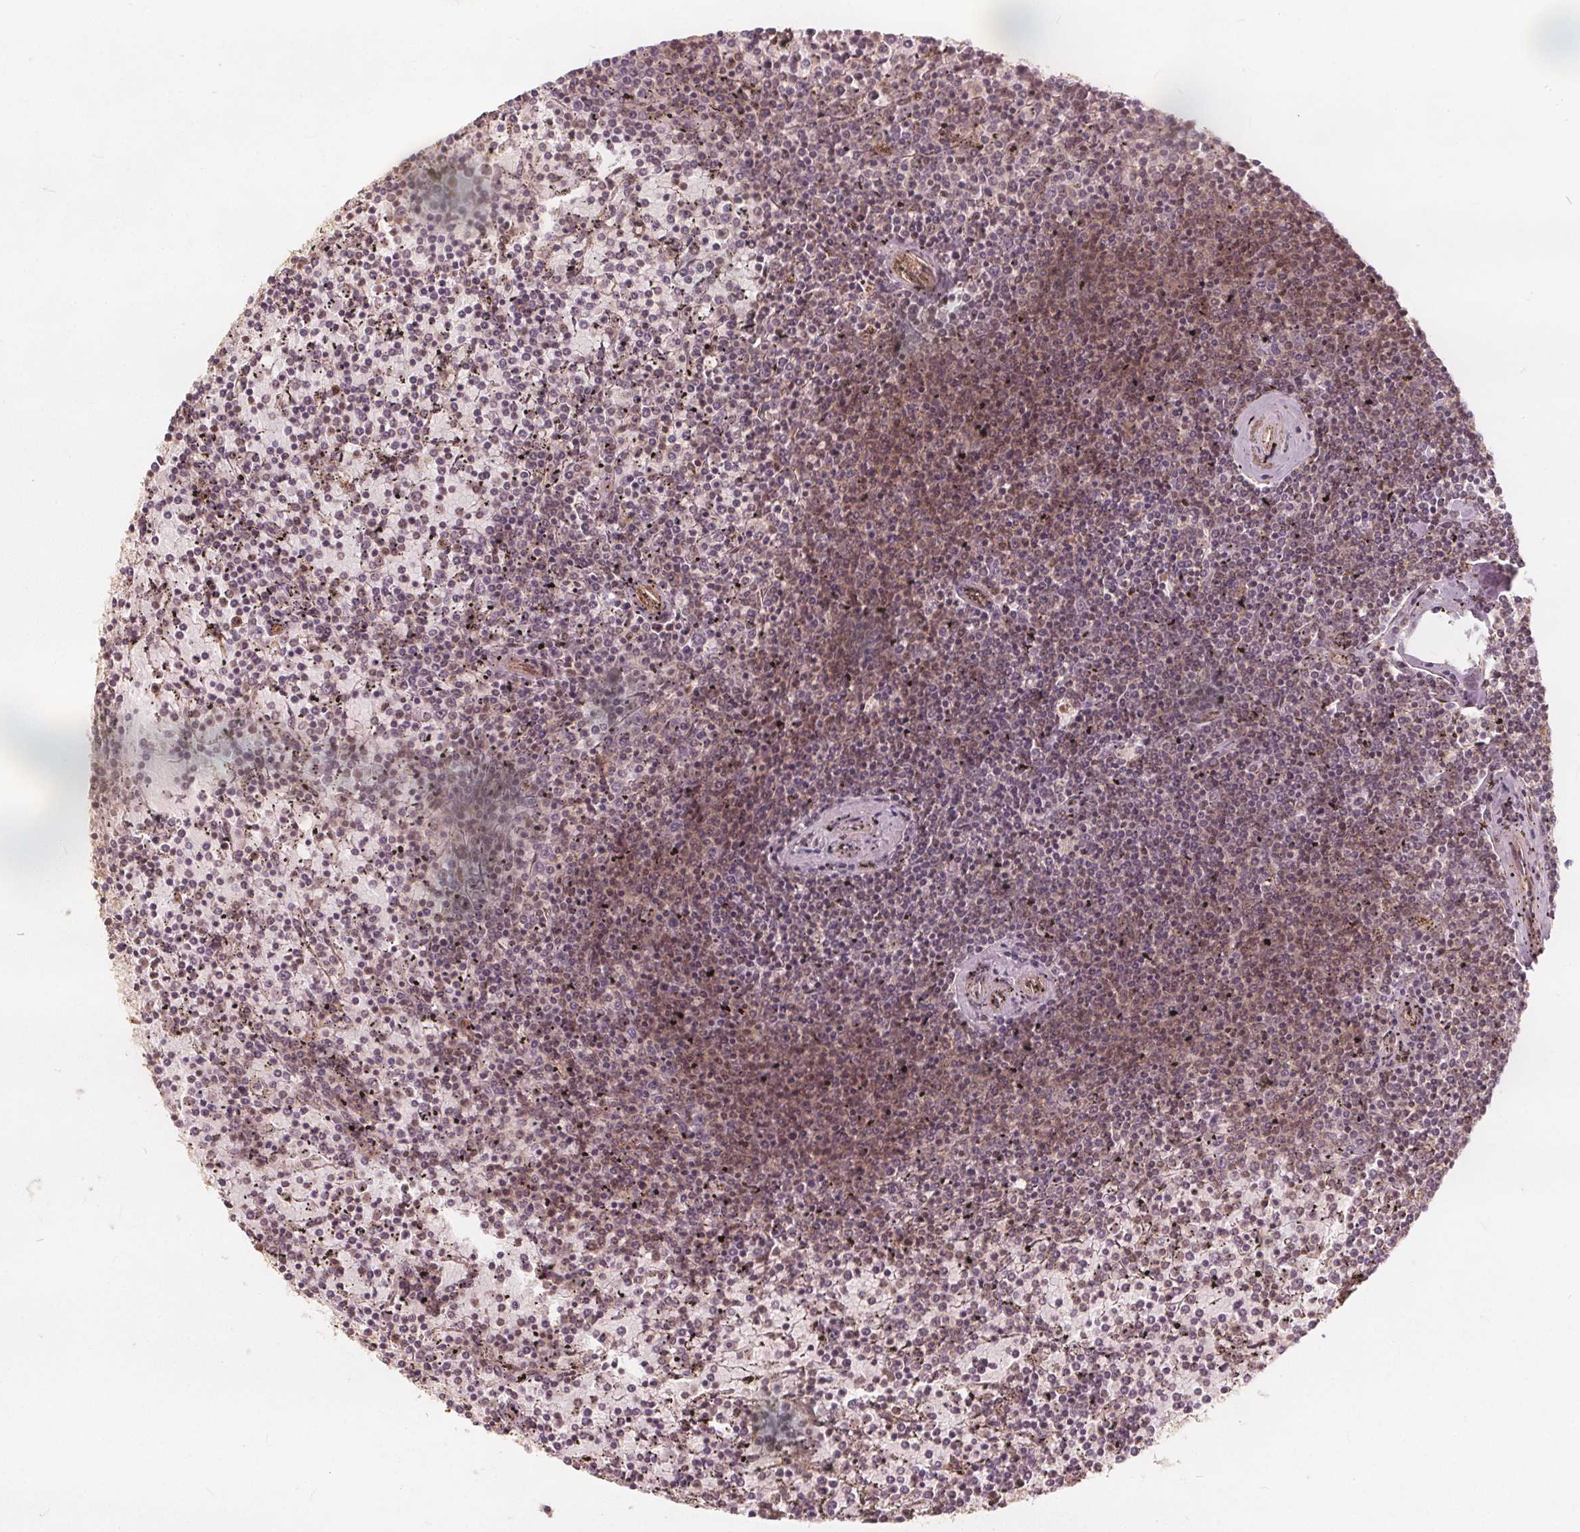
{"staining": {"intensity": "negative", "quantity": "none", "location": "none"}, "tissue": "lymphoma", "cell_type": "Tumor cells", "image_type": "cancer", "snomed": [{"axis": "morphology", "description": "Malignant lymphoma, non-Hodgkin's type, Low grade"}, {"axis": "topography", "description": "Spleen"}], "caption": "A high-resolution micrograph shows IHC staining of lymphoma, which demonstrates no significant staining in tumor cells.", "gene": "PPP1CB", "patient": {"sex": "female", "age": 77}}